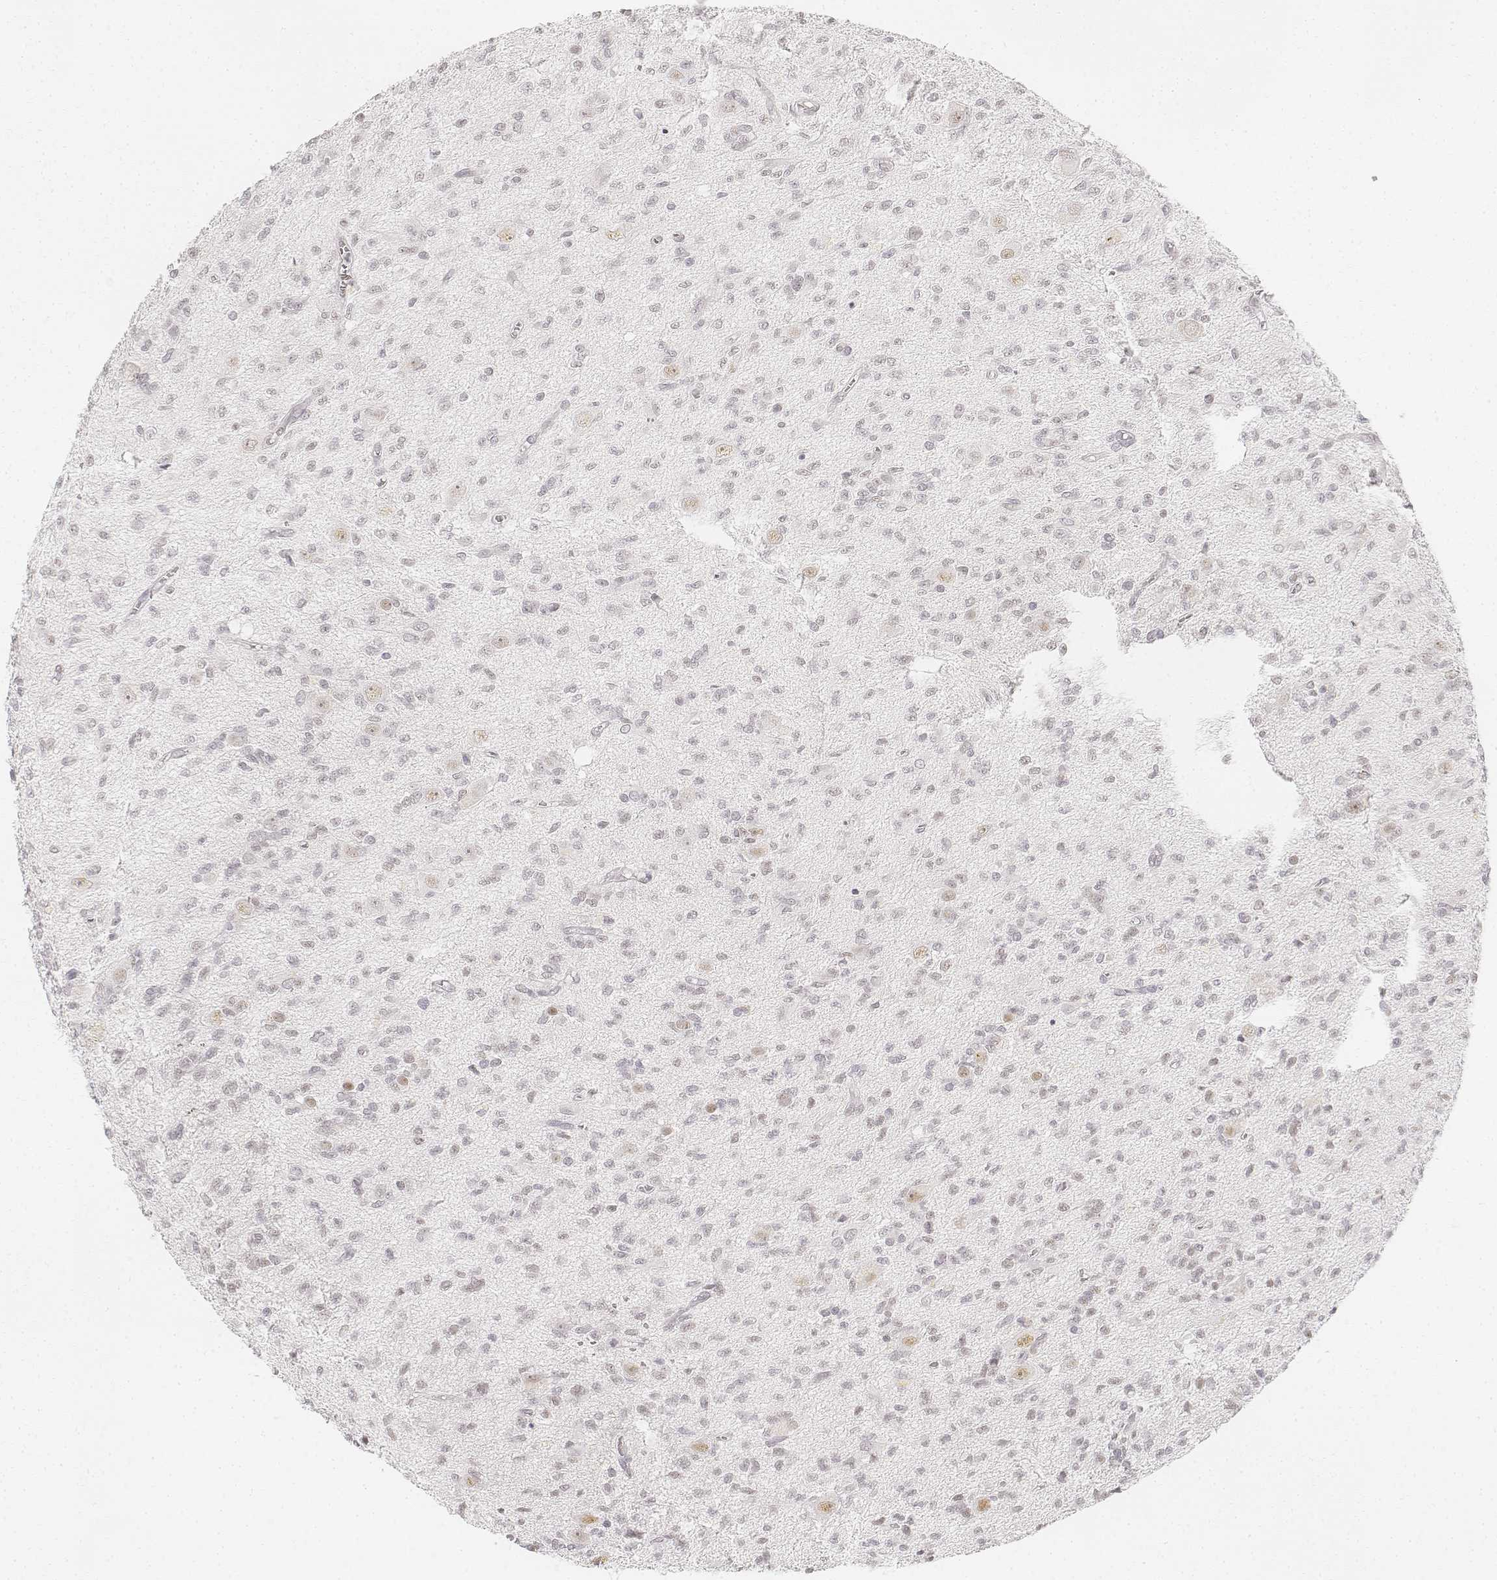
{"staining": {"intensity": "negative", "quantity": "none", "location": "none"}, "tissue": "glioma", "cell_type": "Tumor cells", "image_type": "cancer", "snomed": [{"axis": "morphology", "description": "Glioma, malignant, Low grade"}, {"axis": "topography", "description": "Brain"}], "caption": "A histopathology image of glioma stained for a protein shows no brown staining in tumor cells. (Brightfield microscopy of DAB (3,3'-diaminobenzidine) immunohistochemistry at high magnification).", "gene": "KRTAP2-1", "patient": {"sex": "male", "age": 64}}